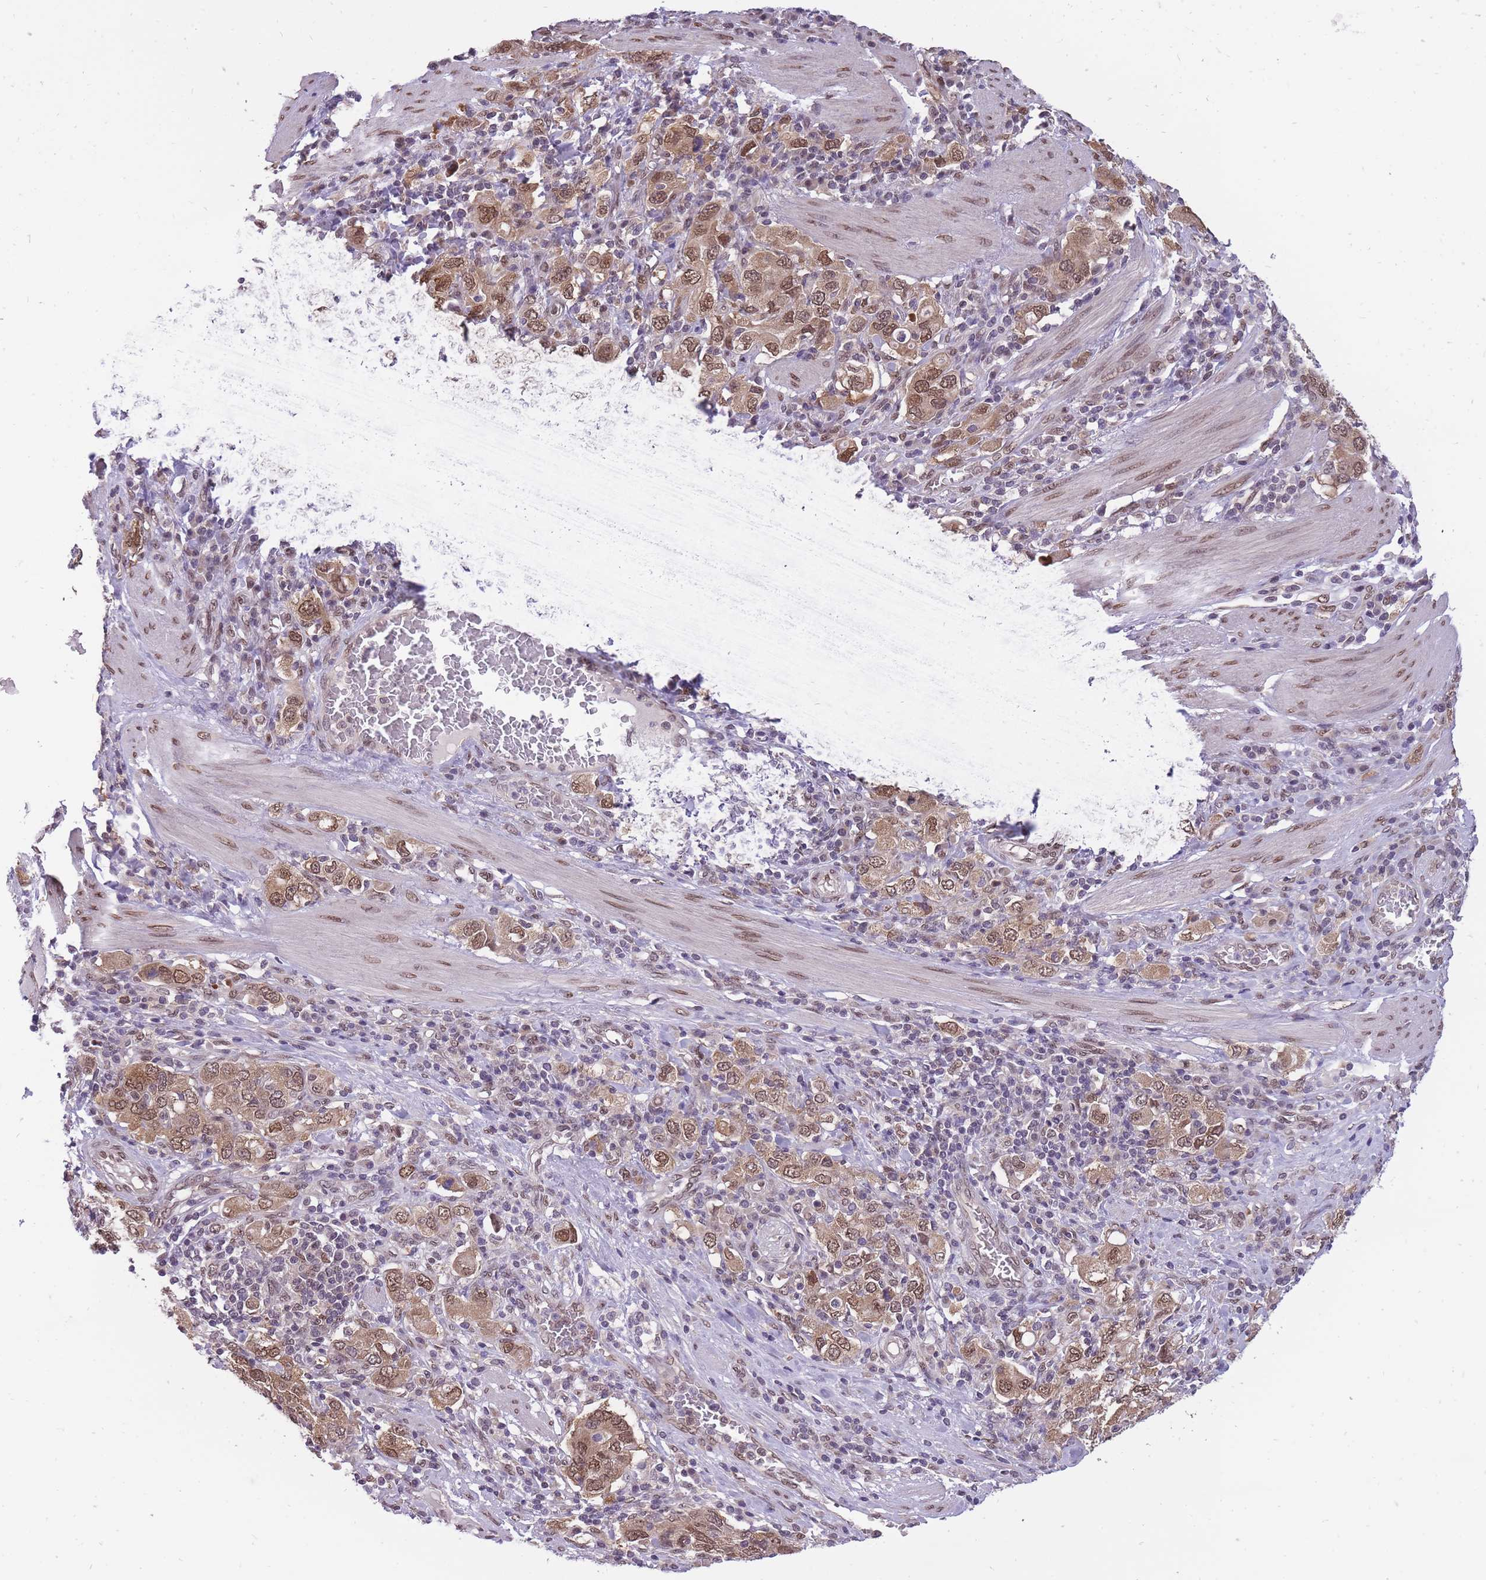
{"staining": {"intensity": "moderate", "quantity": ">75%", "location": "cytoplasmic/membranous,nuclear"}, "tissue": "stomach cancer", "cell_type": "Tumor cells", "image_type": "cancer", "snomed": [{"axis": "morphology", "description": "Adenocarcinoma, NOS"}, {"axis": "topography", "description": "Stomach, upper"}, {"axis": "topography", "description": "Stomach"}], "caption": "The histopathology image exhibits a brown stain indicating the presence of a protein in the cytoplasmic/membranous and nuclear of tumor cells in adenocarcinoma (stomach).", "gene": "CDIP1", "patient": {"sex": "male", "age": 62}}